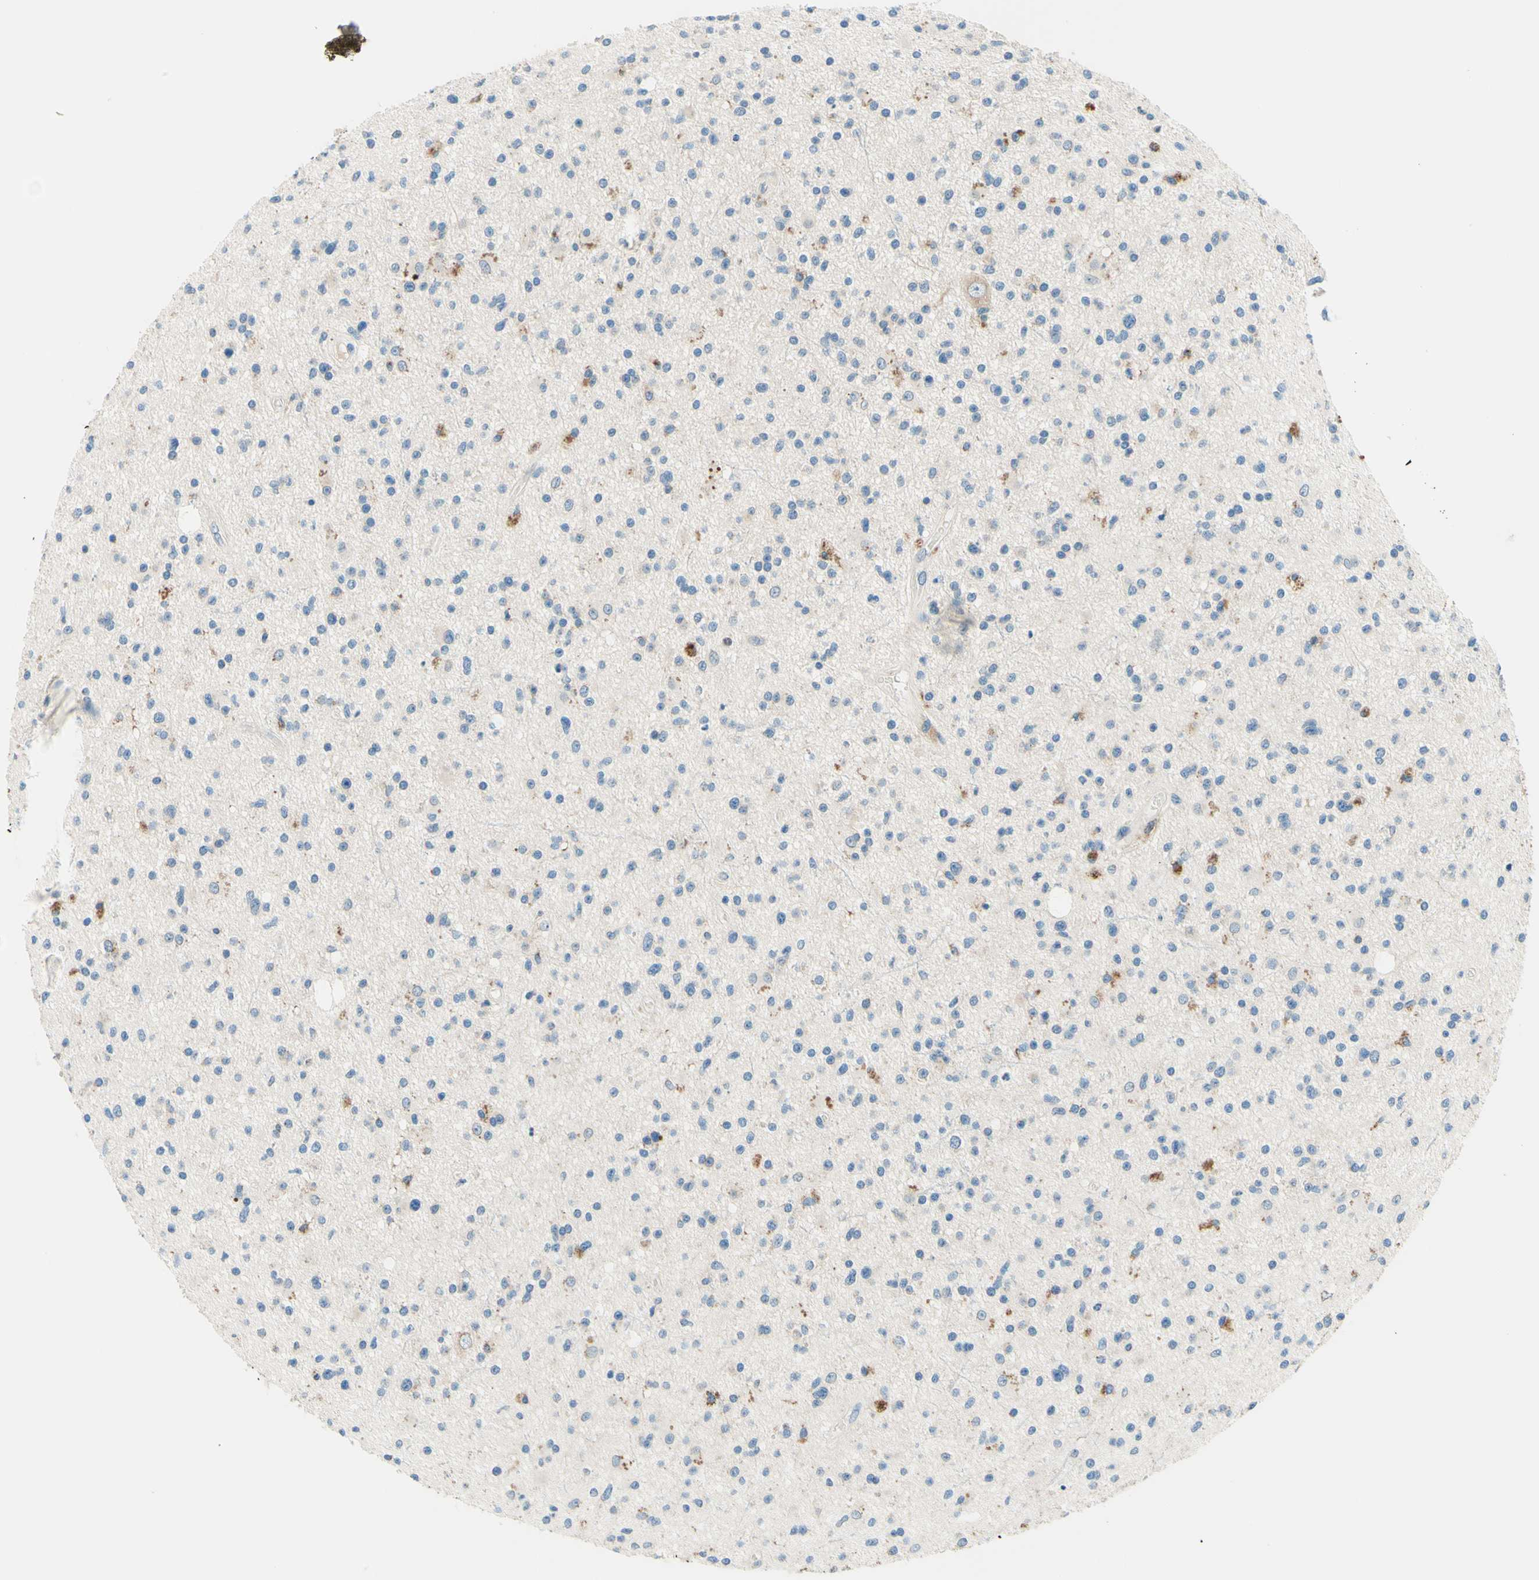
{"staining": {"intensity": "negative", "quantity": "none", "location": "none"}, "tissue": "glioma", "cell_type": "Tumor cells", "image_type": "cancer", "snomed": [{"axis": "morphology", "description": "Glioma, malignant, High grade"}, {"axis": "topography", "description": "Brain"}], "caption": "DAB immunohistochemical staining of human glioma demonstrates no significant staining in tumor cells. The staining is performed using DAB (3,3'-diaminobenzidine) brown chromogen with nuclei counter-stained in using hematoxylin.", "gene": "SIGLEC9", "patient": {"sex": "male", "age": 33}}